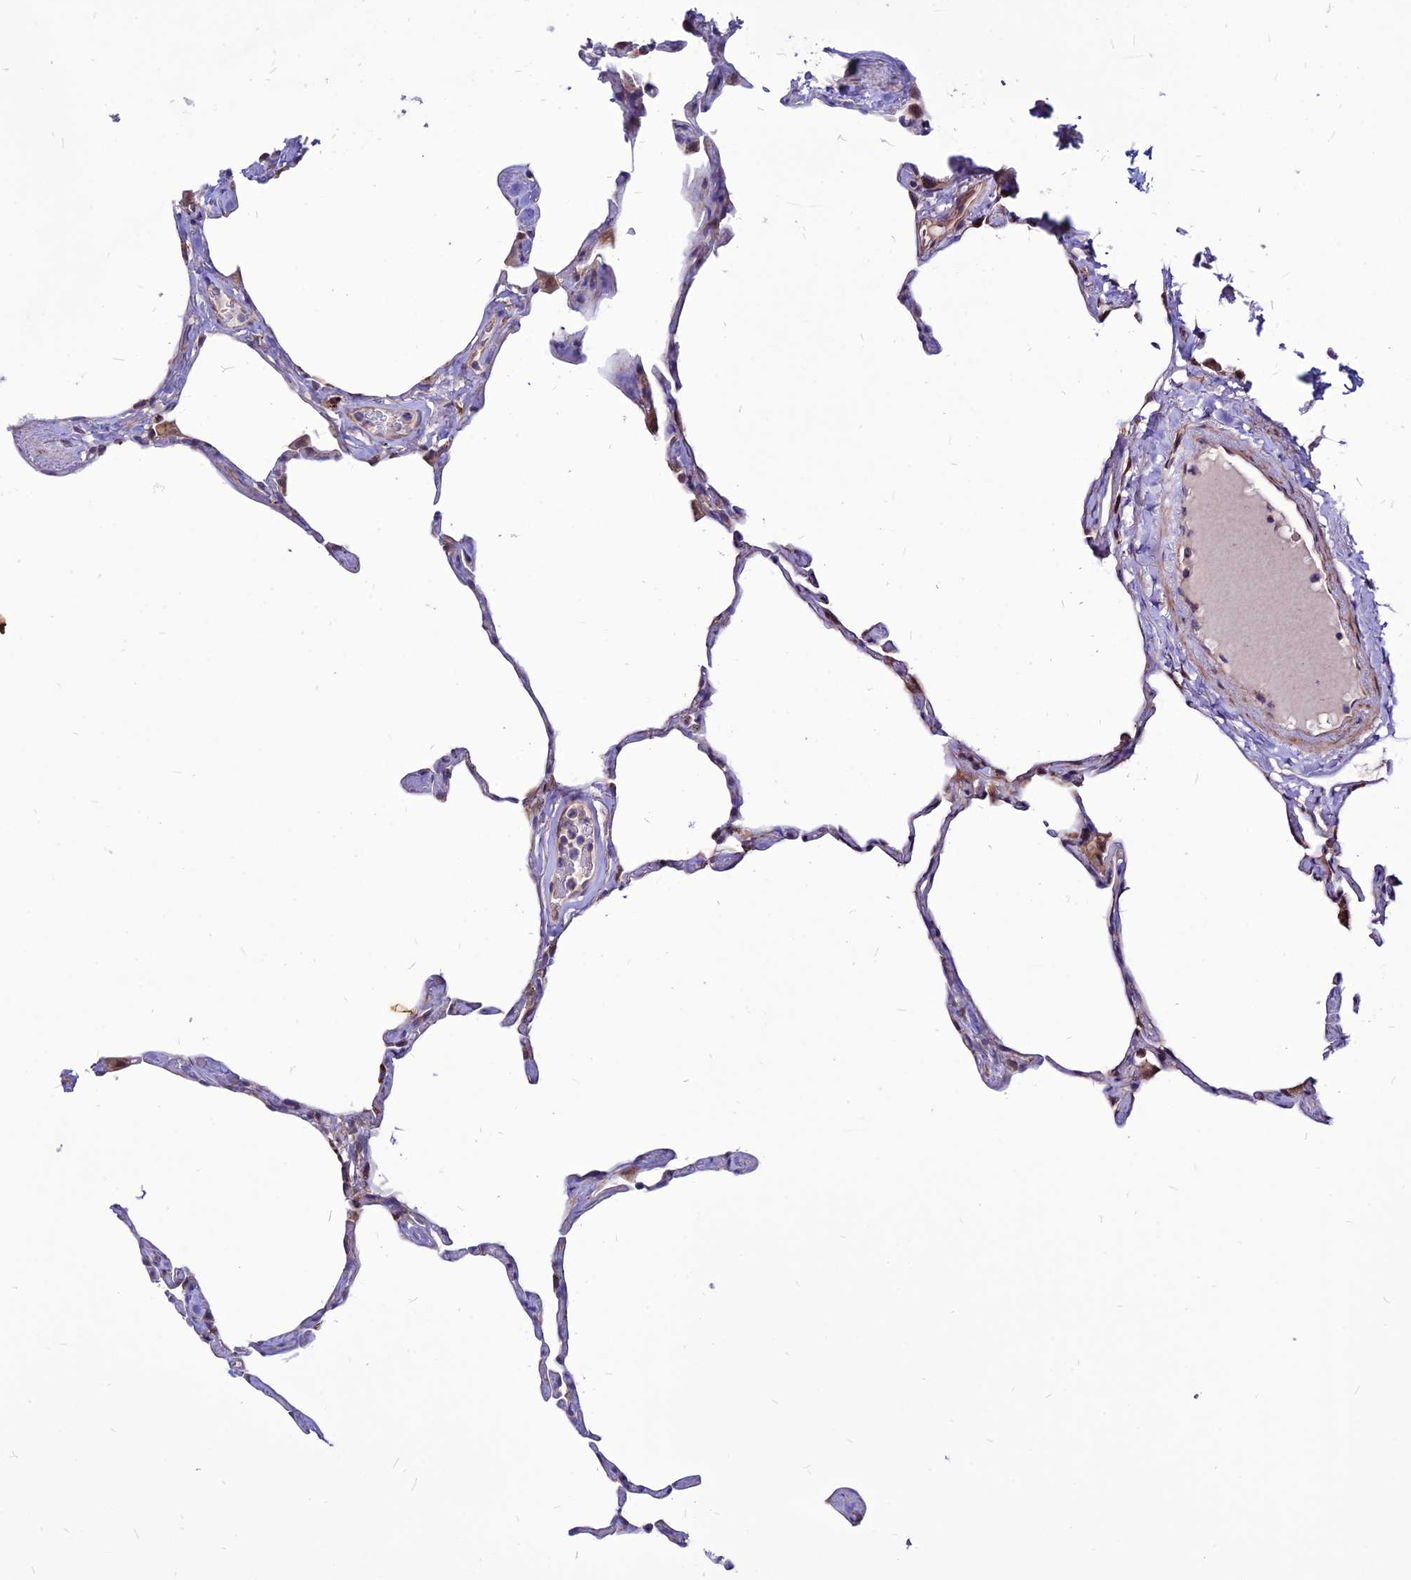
{"staining": {"intensity": "strong", "quantity": "<25%", "location": "cytoplasmic/membranous"}, "tissue": "lung", "cell_type": "Alveolar cells", "image_type": "normal", "snomed": [{"axis": "morphology", "description": "Normal tissue, NOS"}, {"axis": "topography", "description": "Lung"}], "caption": "Immunohistochemistry (IHC) photomicrograph of unremarkable lung: lung stained using immunohistochemistry (IHC) exhibits medium levels of strong protein expression localized specifically in the cytoplasmic/membranous of alveolar cells, appearing as a cytoplasmic/membranous brown color.", "gene": "ECI1", "patient": {"sex": "male", "age": 65}}